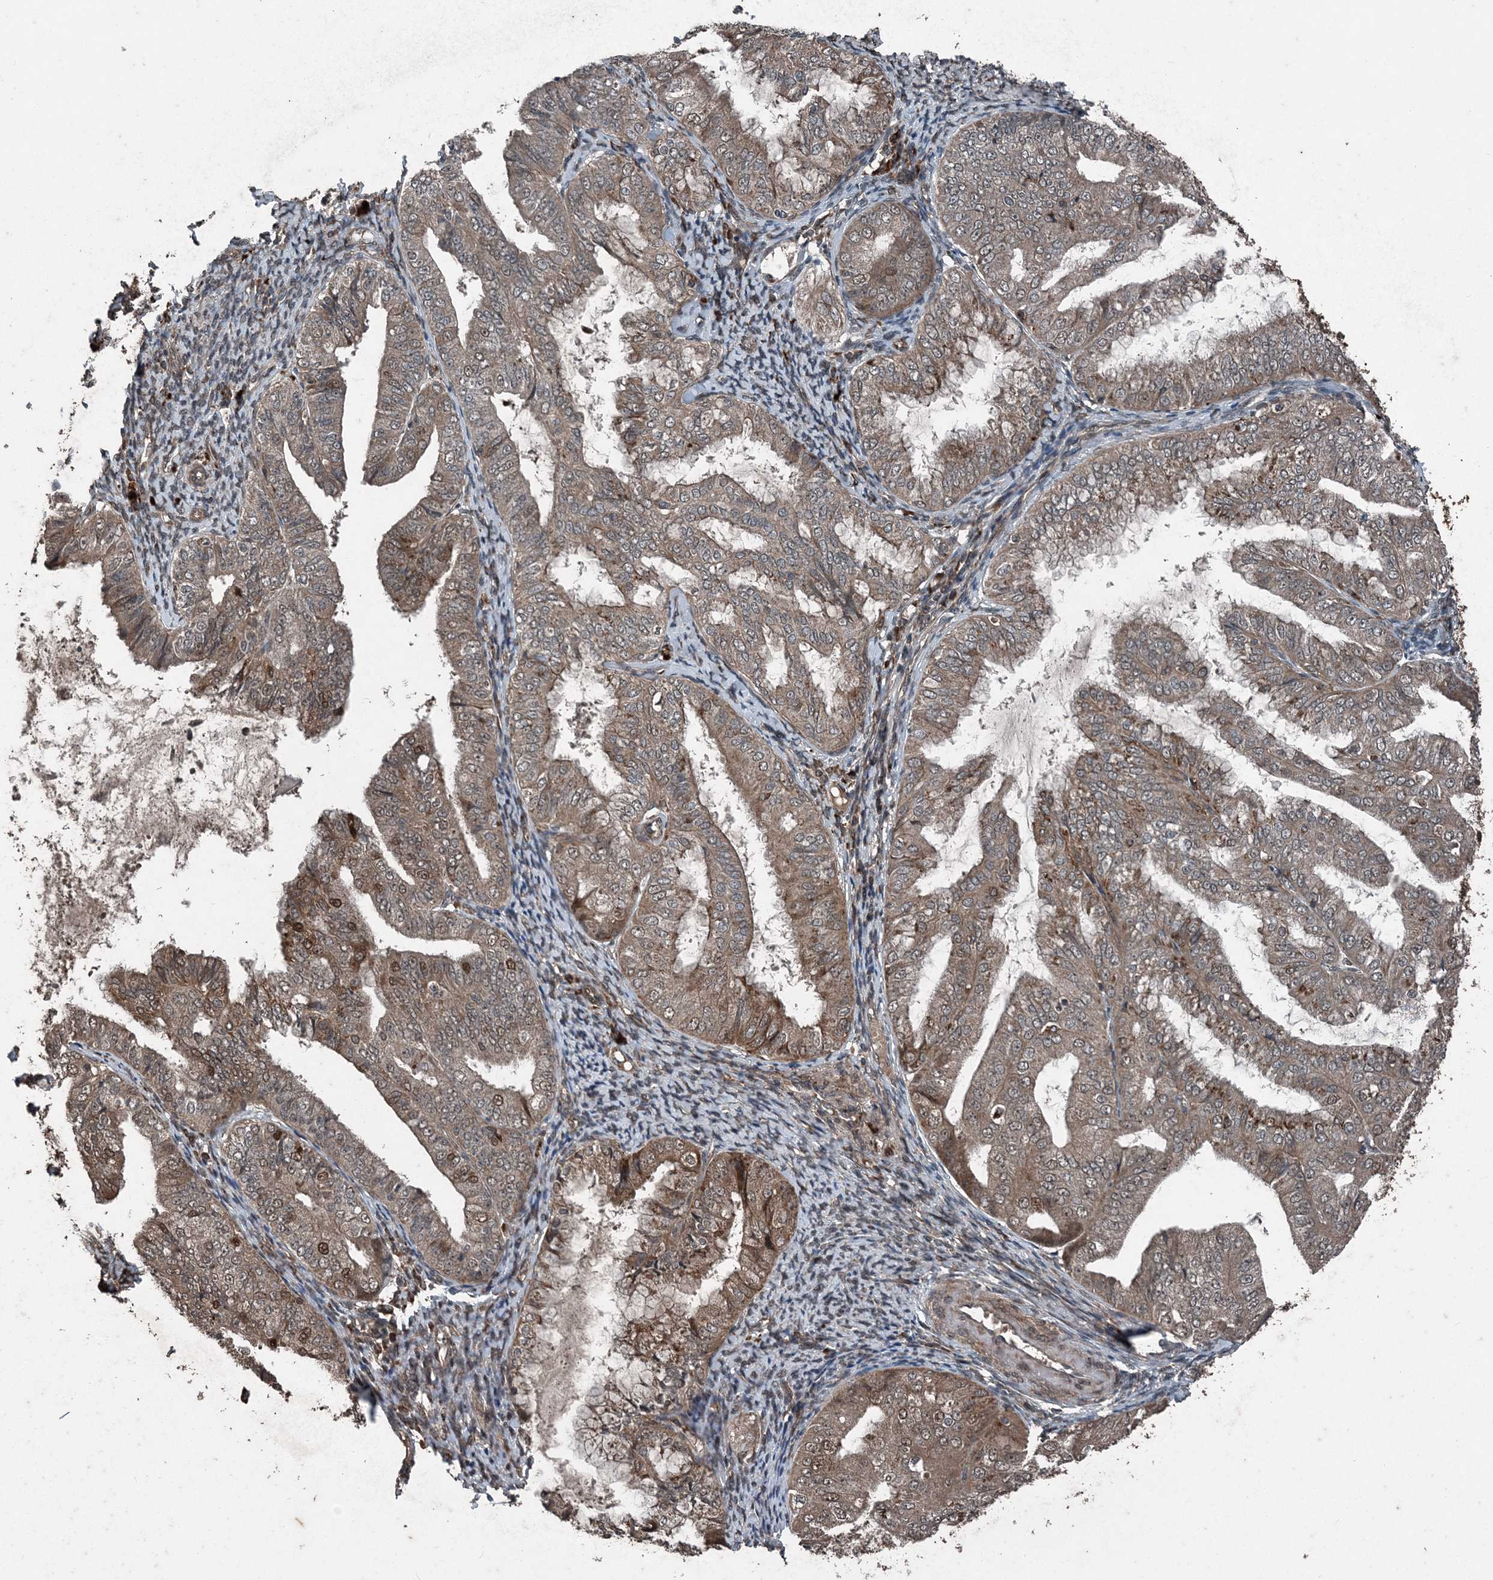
{"staining": {"intensity": "weak", "quantity": "25%-75%", "location": "cytoplasmic/membranous,nuclear"}, "tissue": "endometrial cancer", "cell_type": "Tumor cells", "image_type": "cancer", "snomed": [{"axis": "morphology", "description": "Adenocarcinoma, NOS"}, {"axis": "topography", "description": "Endometrium"}], "caption": "The photomicrograph demonstrates a brown stain indicating the presence of a protein in the cytoplasmic/membranous and nuclear of tumor cells in adenocarcinoma (endometrial). (brown staining indicates protein expression, while blue staining denotes nuclei).", "gene": "CFL1", "patient": {"sex": "female", "age": 63}}